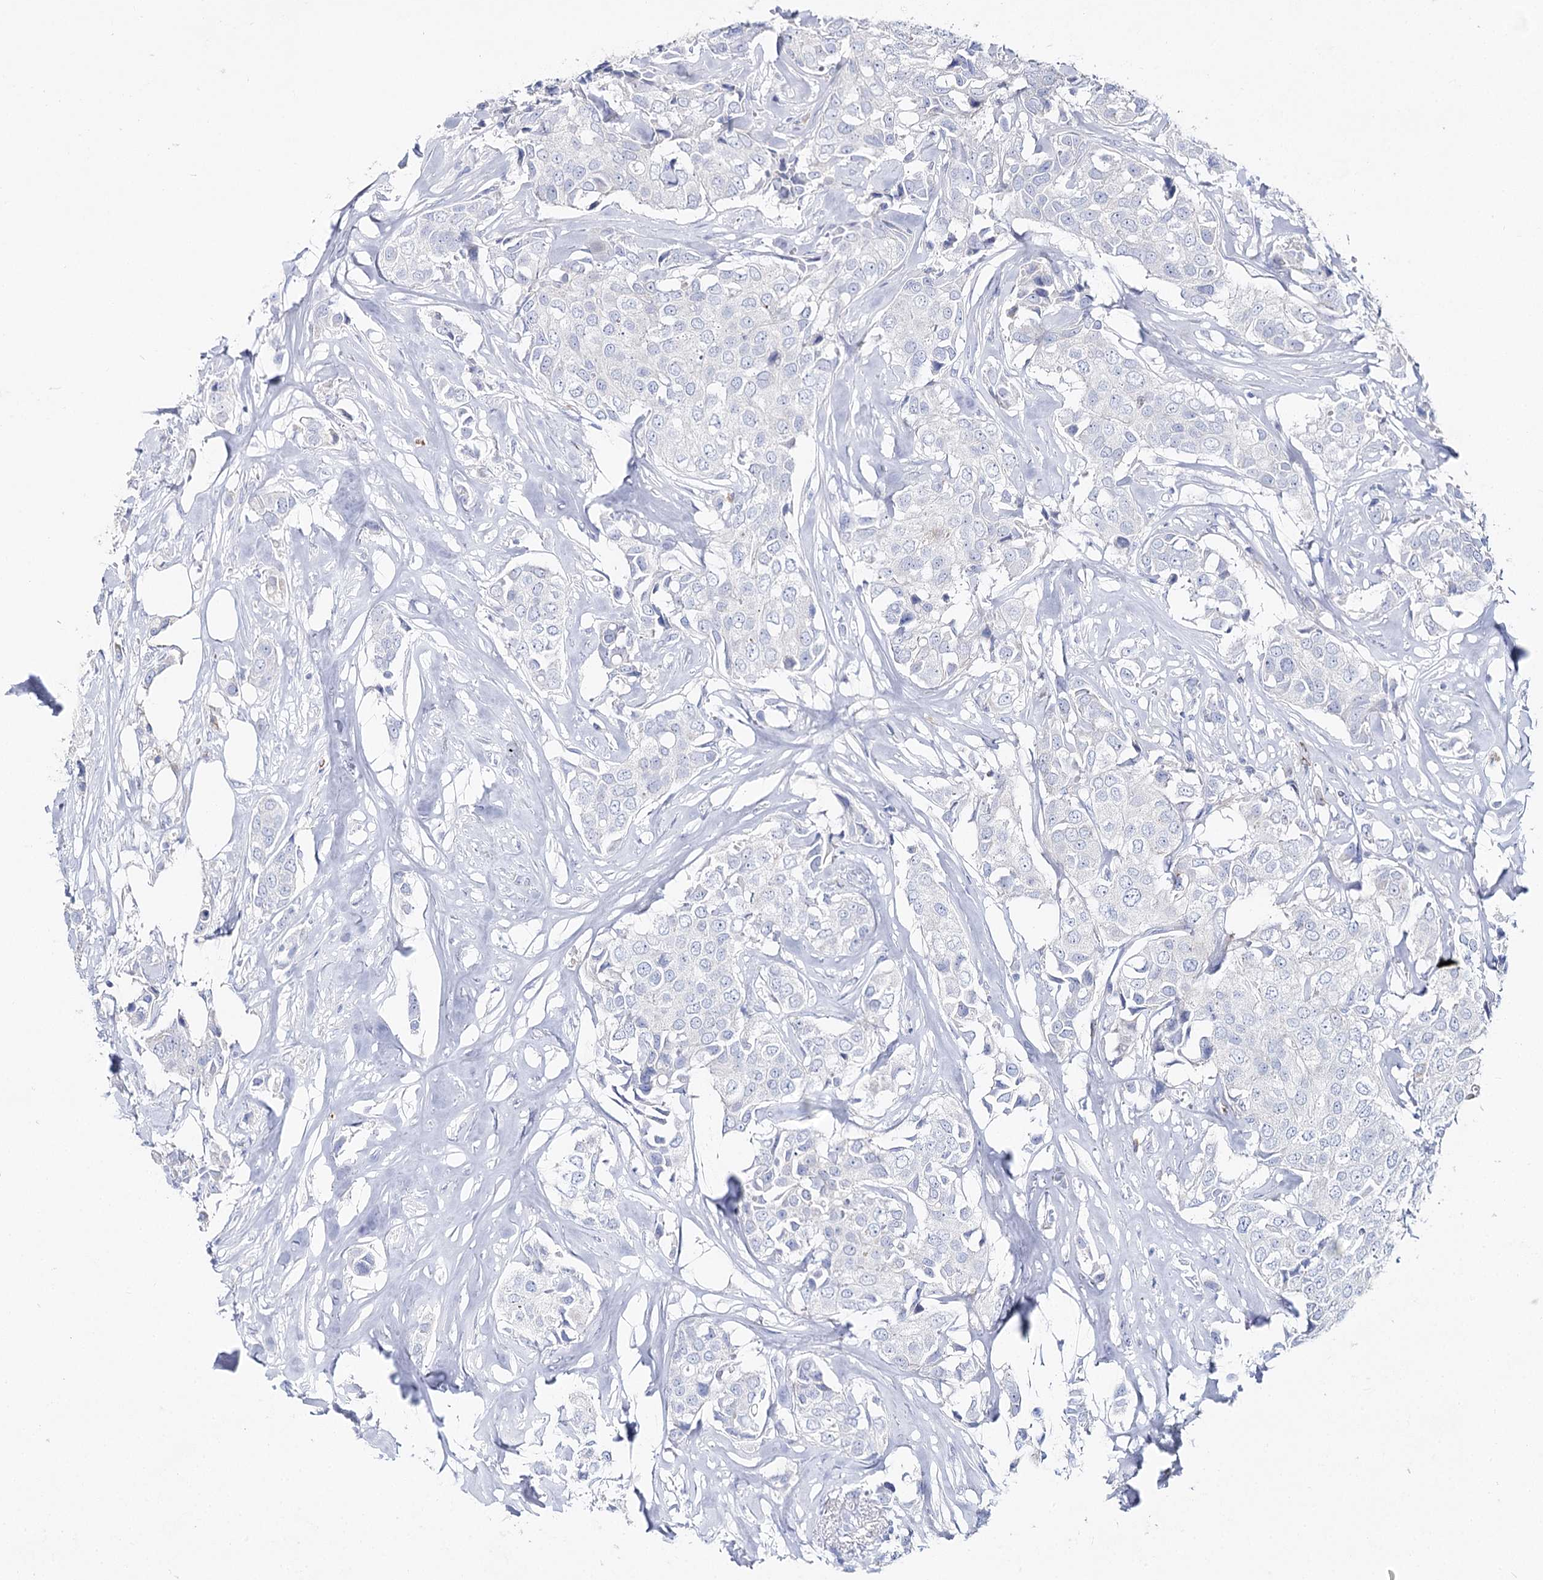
{"staining": {"intensity": "negative", "quantity": "none", "location": "none"}, "tissue": "breast cancer", "cell_type": "Tumor cells", "image_type": "cancer", "snomed": [{"axis": "morphology", "description": "Duct carcinoma"}, {"axis": "topography", "description": "Breast"}], "caption": "Human breast cancer stained for a protein using immunohistochemistry shows no positivity in tumor cells.", "gene": "SLC3A1", "patient": {"sex": "female", "age": 80}}